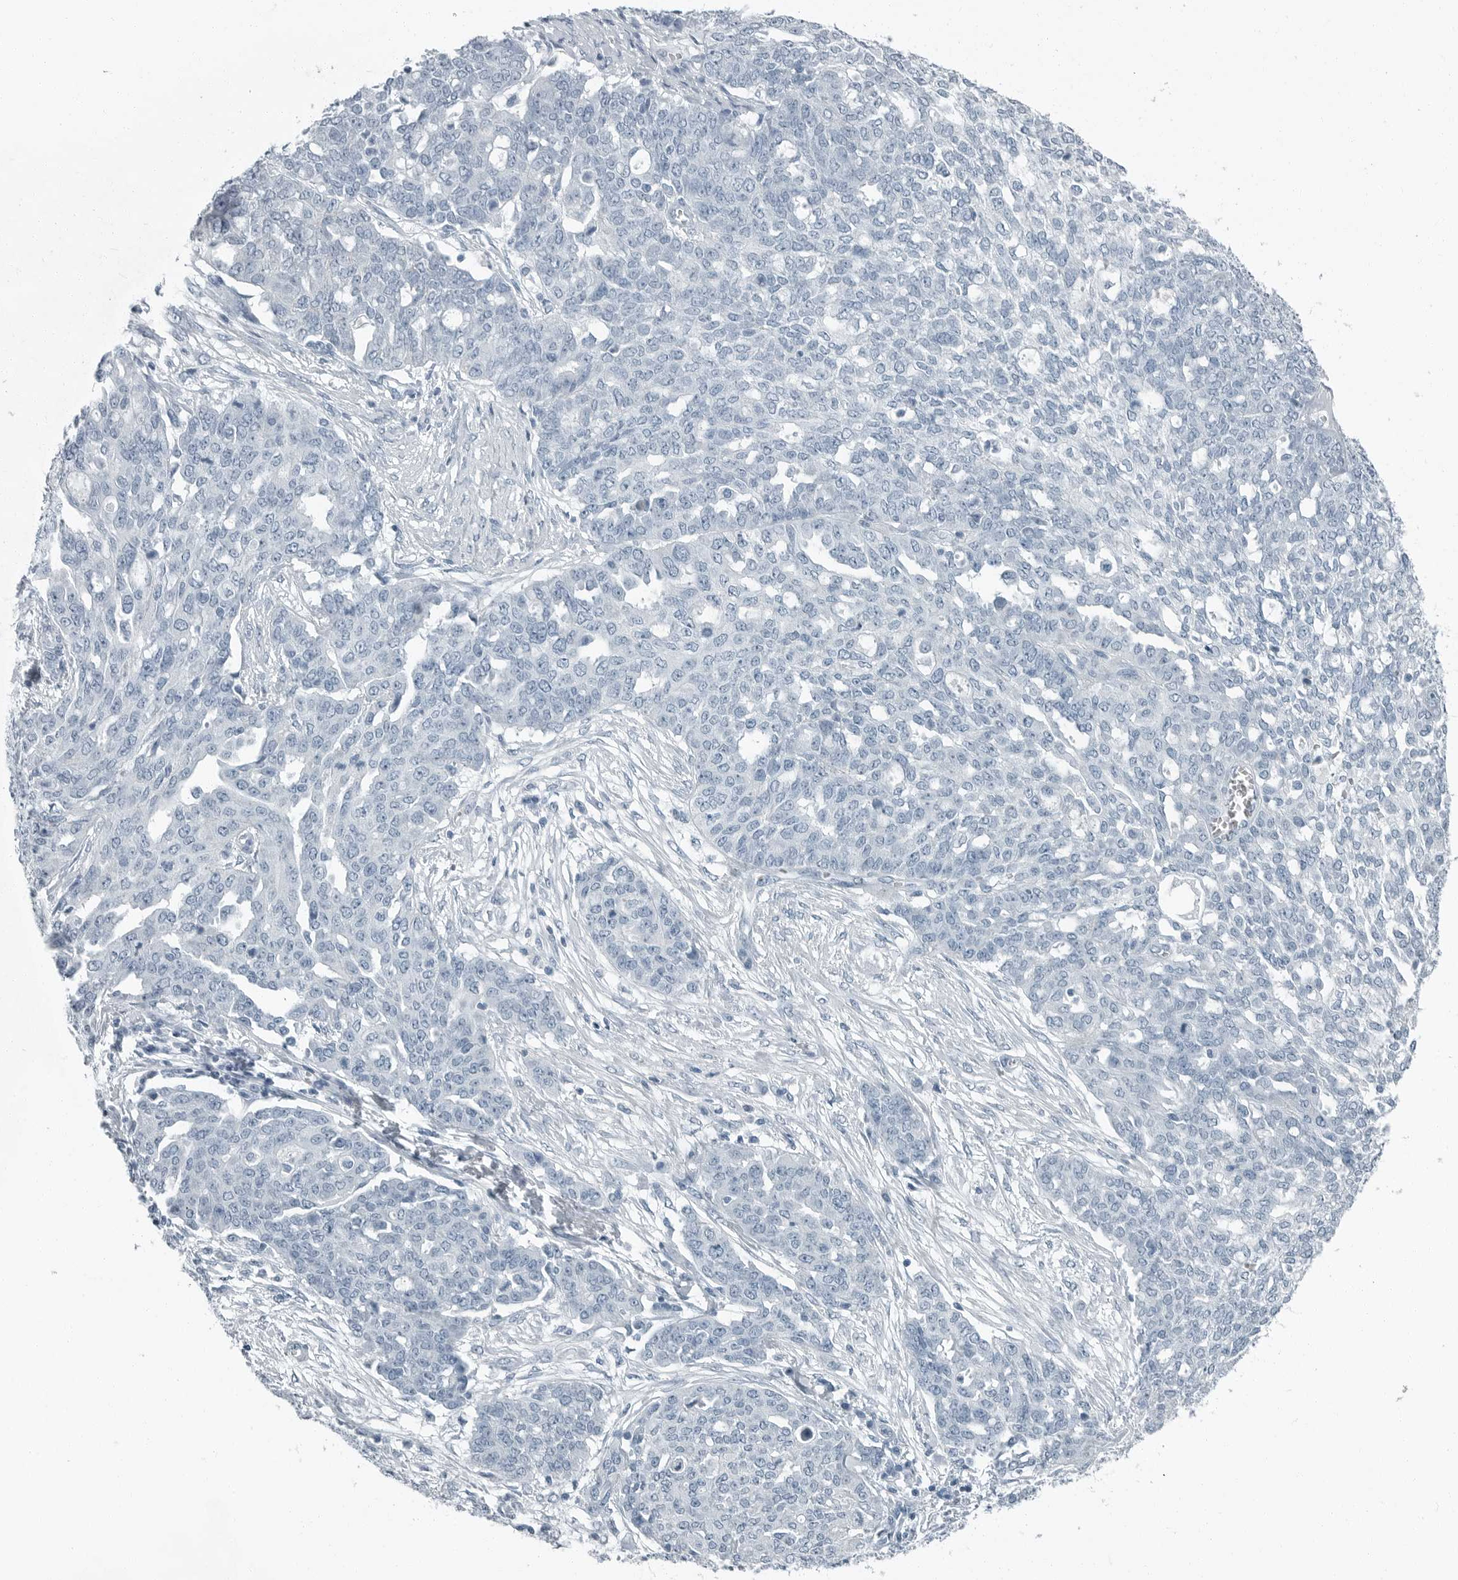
{"staining": {"intensity": "negative", "quantity": "none", "location": "none"}, "tissue": "ovarian cancer", "cell_type": "Tumor cells", "image_type": "cancer", "snomed": [{"axis": "morphology", "description": "Cystadenocarcinoma, serous, NOS"}, {"axis": "topography", "description": "Soft tissue"}, {"axis": "topography", "description": "Ovary"}], "caption": "Immunohistochemical staining of human serous cystadenocarcinoma (ovarian) displays no significant staining in tumor cells.", "gene": "ZPBP2", "patient": {"sex": "female", "age": 57}}